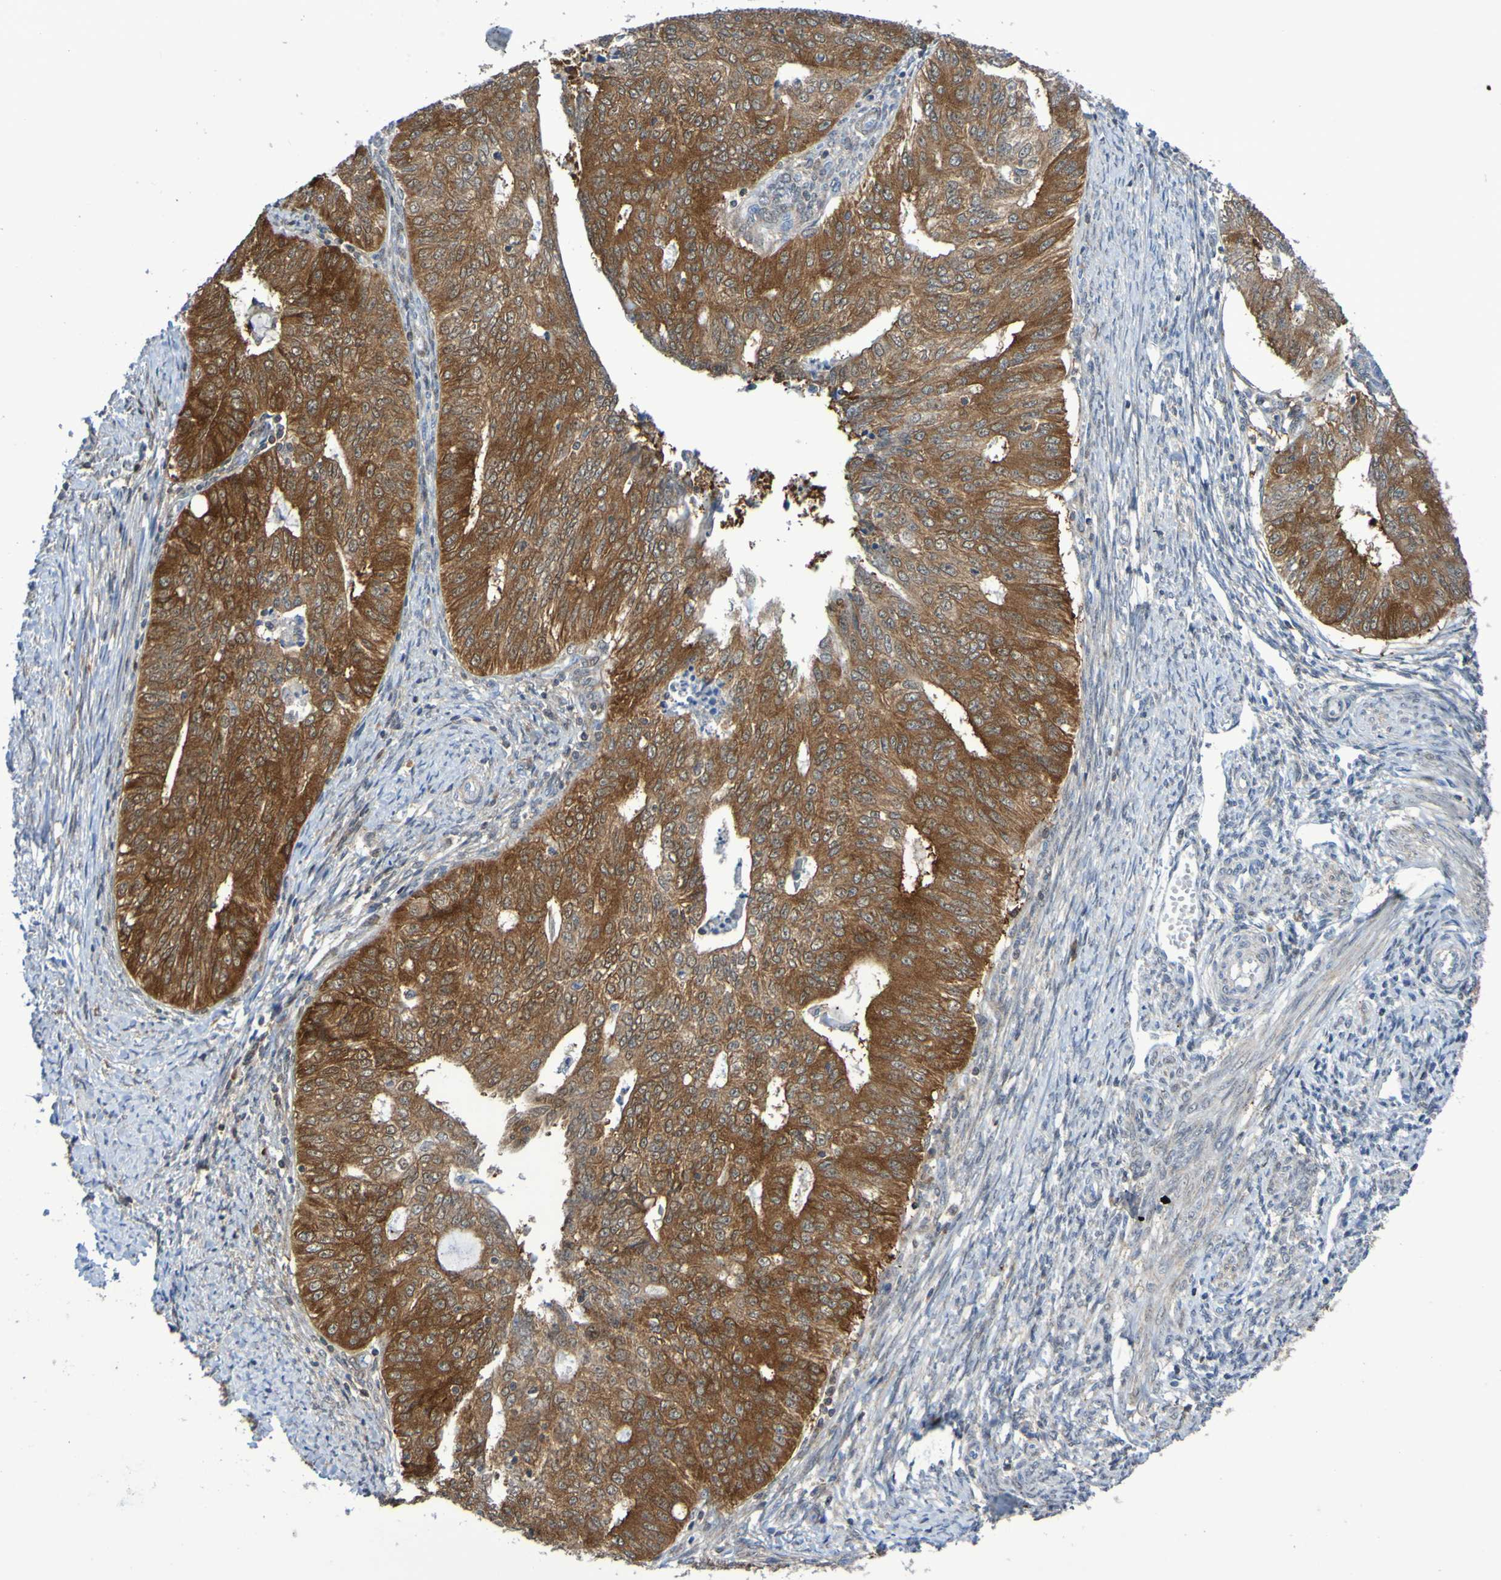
{"staining": {"intensity": "strong", "quantity": ">75%", "location": "cytoplasmic/membranous"}, "tissue": "endometrial cancer", "cell_type": "Tumor cells", "image_type": "cancer", "snomed": [{"axis": "morphology", "description": "Adenocarcinoma, NOS"}, {"axis": "topography", "description": "Endometrium"}], "caption": "Protein analysis of endometrial cancer tissue demonstrates strong cytoplasmic/membranous staining in approximately >75% of tumor cells.", "gene": "ATIC", "patient": {"sex": "female", "age": 32}}